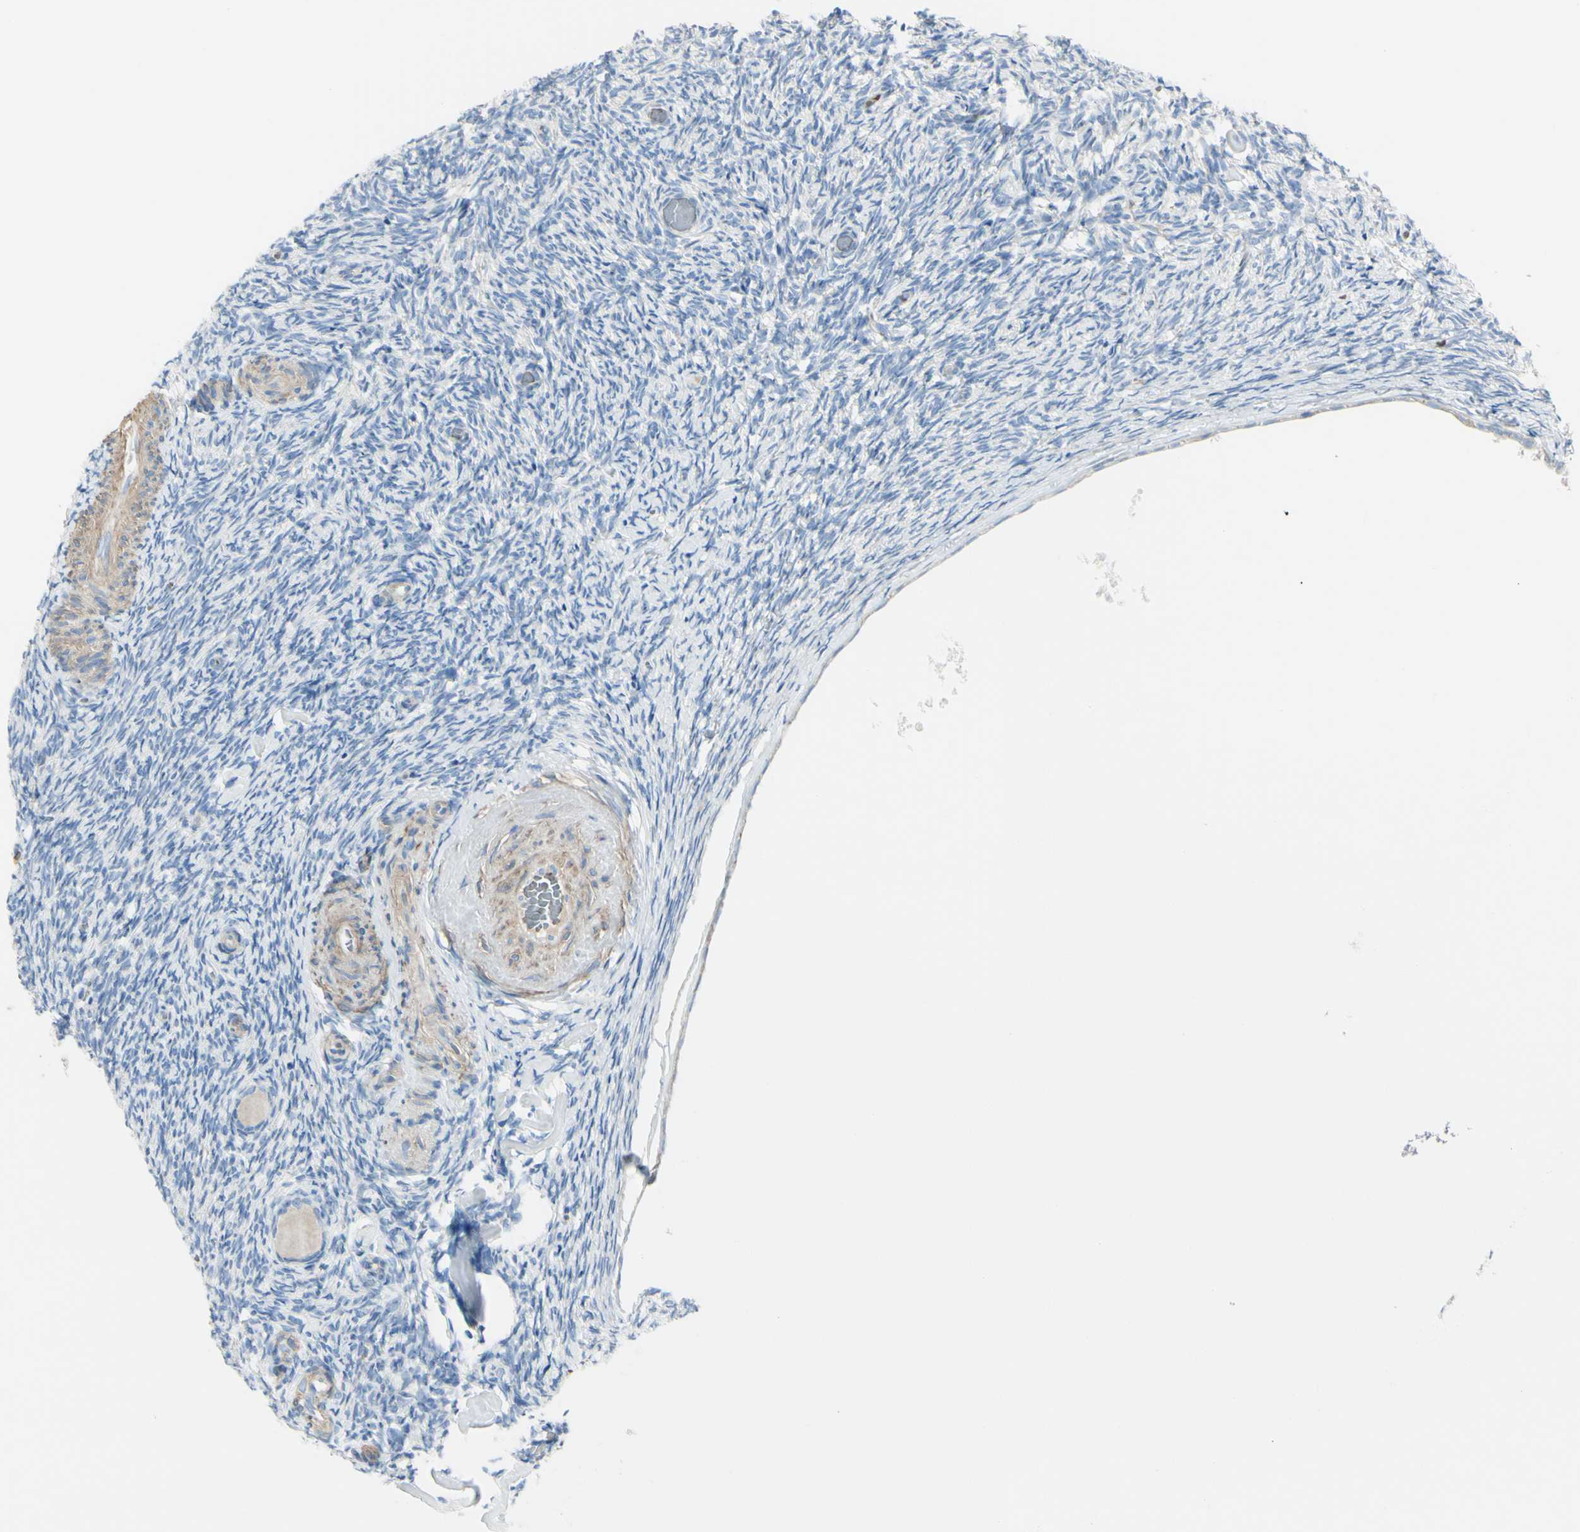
{"staining": {"intensity": "weak", "quantity": "<25%", "location": "cytoplasmic/membranous"}, "tissue": "ovary", "cell_type": "Ovarian stroma cells", "image_type": "normal", "snomed": [{"axis": "morphology", "description": "Normal tissue, NOS"}, {"axis": "topography", "description": "Ovary"}], "caption": "Human ovary stained for a protein using IHC exhibits no positivity in ovarian stroma cells.", "gene": "NCBP2L", "patient": {"sex": "female", "age": 60}}